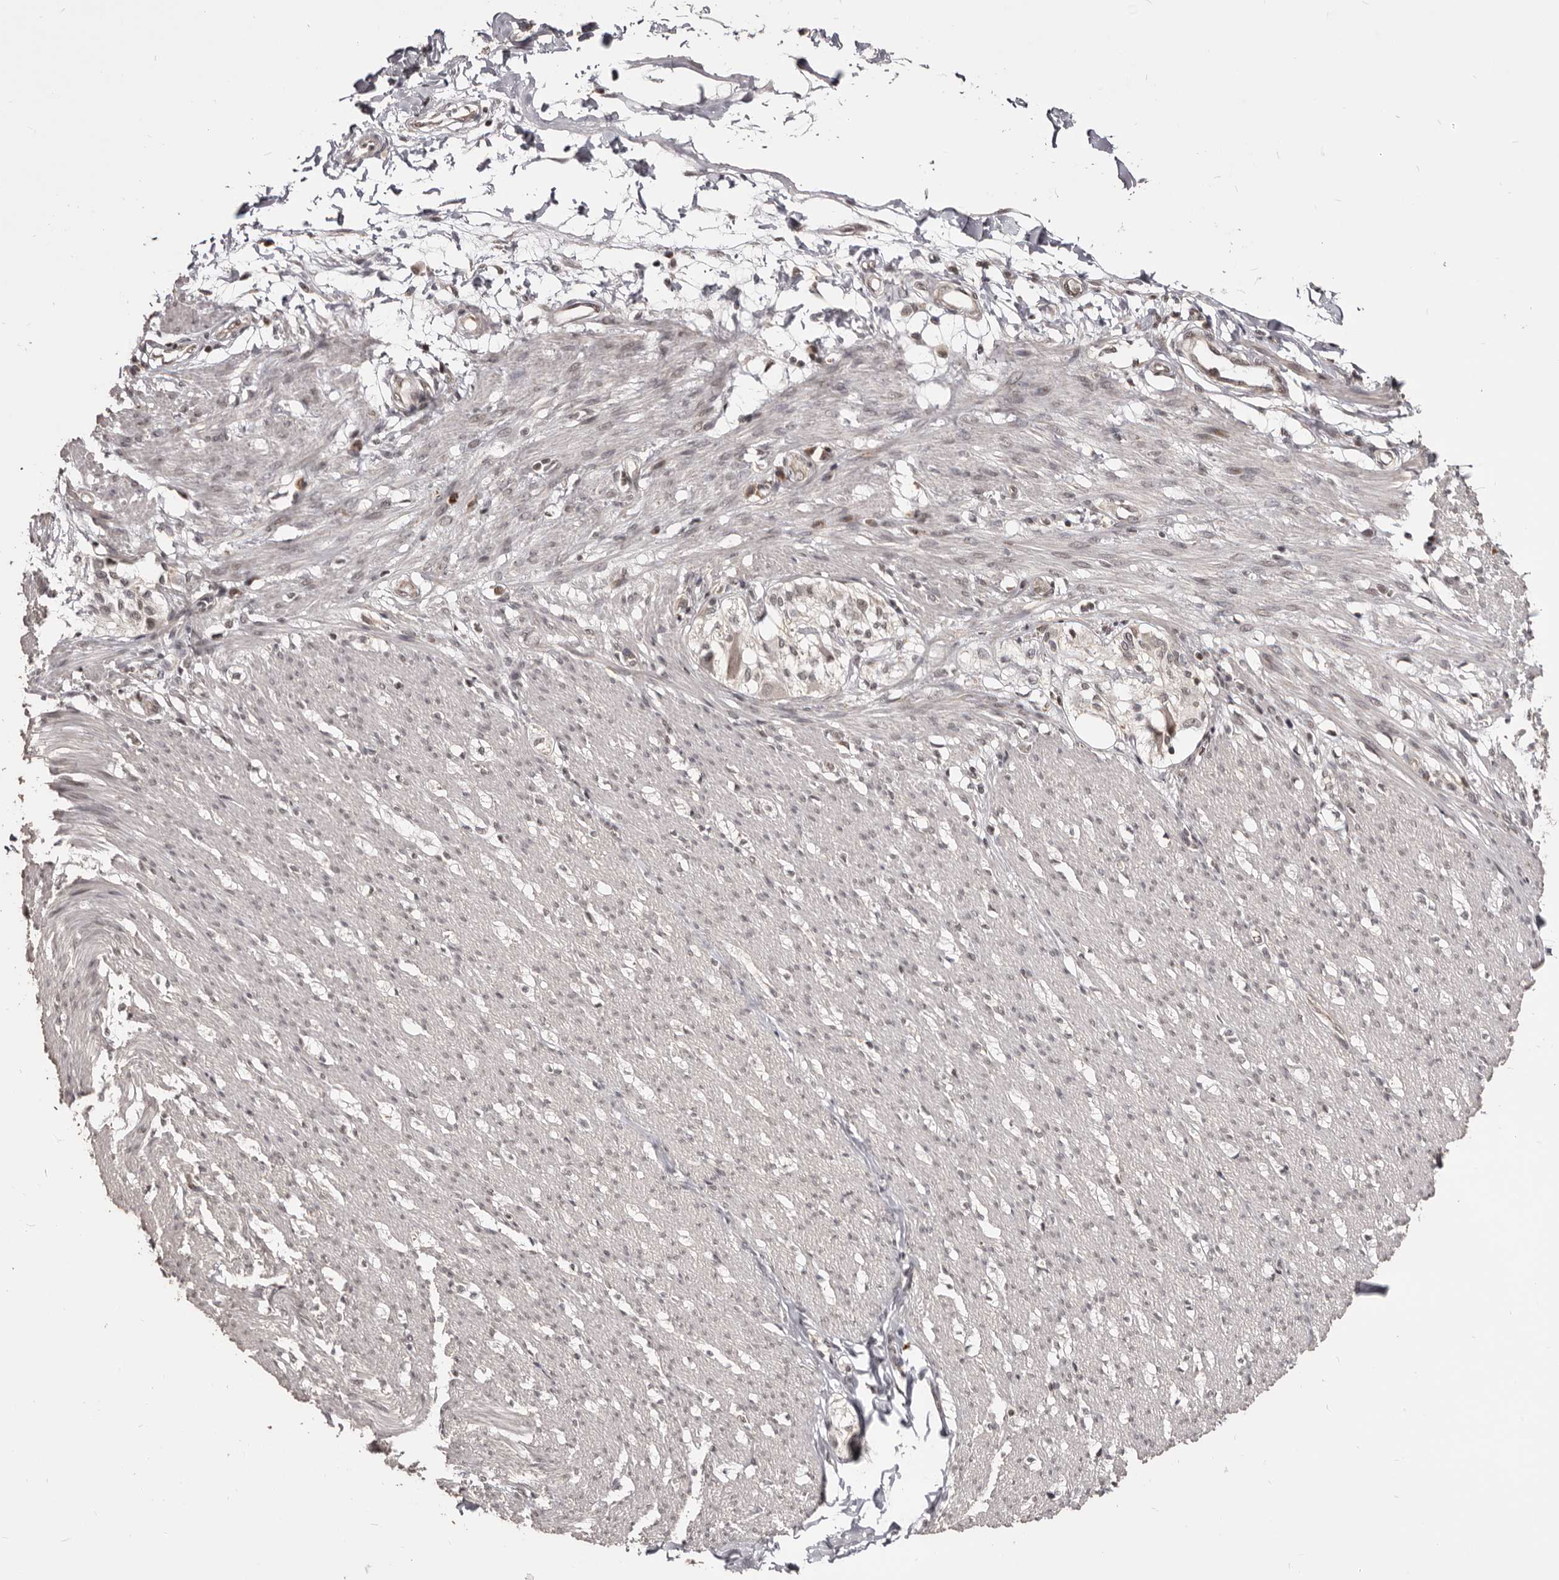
{"staining": {"intensity": "negative", "quantity": "none", "location": "none"}, "tissue": "smooth muscle", "cell_type": "Smooth muscle cells", "image_type": "normal", "snomed": [{"axis": "morphology", "description": "Normal tissue, NOS"}, {"axis": "morphology", "description": "Adenocarcinoma, NOS"}, {"axis": "topography", "description": "Smooth muscle"}, {"axis": "topography", "description": "Colon"}], "caption": "An IHC histopathology image of benign smooth muscle is shown. There is no staining in smooth muscle cells of smooth muscle. The staining was performed using DAB to visualize the protein expression in brown, while the nuclei were stained in blue with hematoxylin (Magnification: 20x).", "gene": "THUMPD1", "patient": {"sex": "male", "age": 14}}